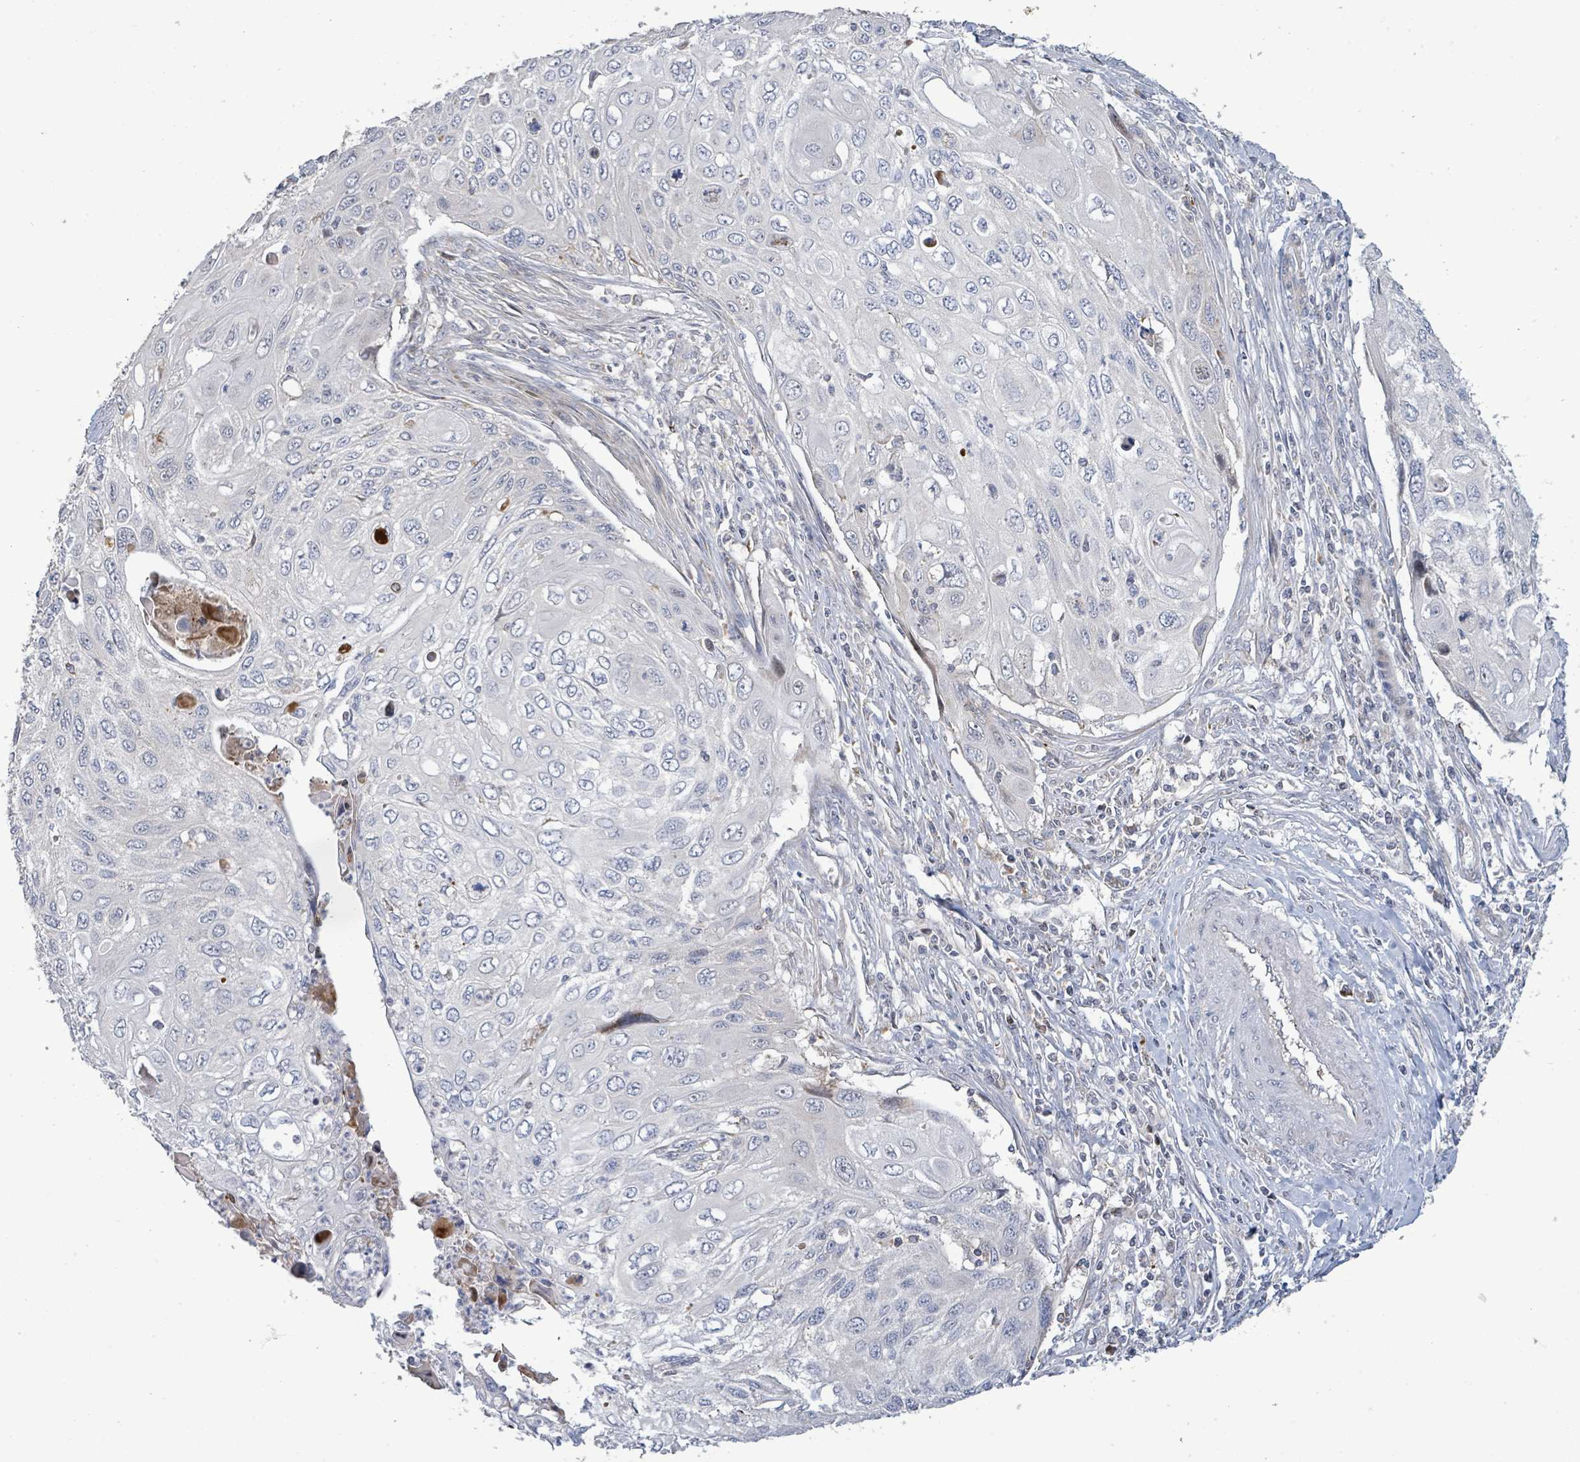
{"staining": {"intensity": "negative", "quantity": "none", "location": "none"}, "tissue": "cervical cancer", "cell_type": "Tumor cells", "image_type": "cancer", "snomed": [{"axis": "morphology", "description": "Squamous cell carcinoma, NOS"}, {"axis": "topography", "description": "Cervix"}], "caption": "Tumor cells are negative for brown protein staining in cervical cancer. (Immunohistochemistry, brightfield microscopy, high magnification).", "gene": "LILRA4", "patient": {"sex": "female", "age": 70}}